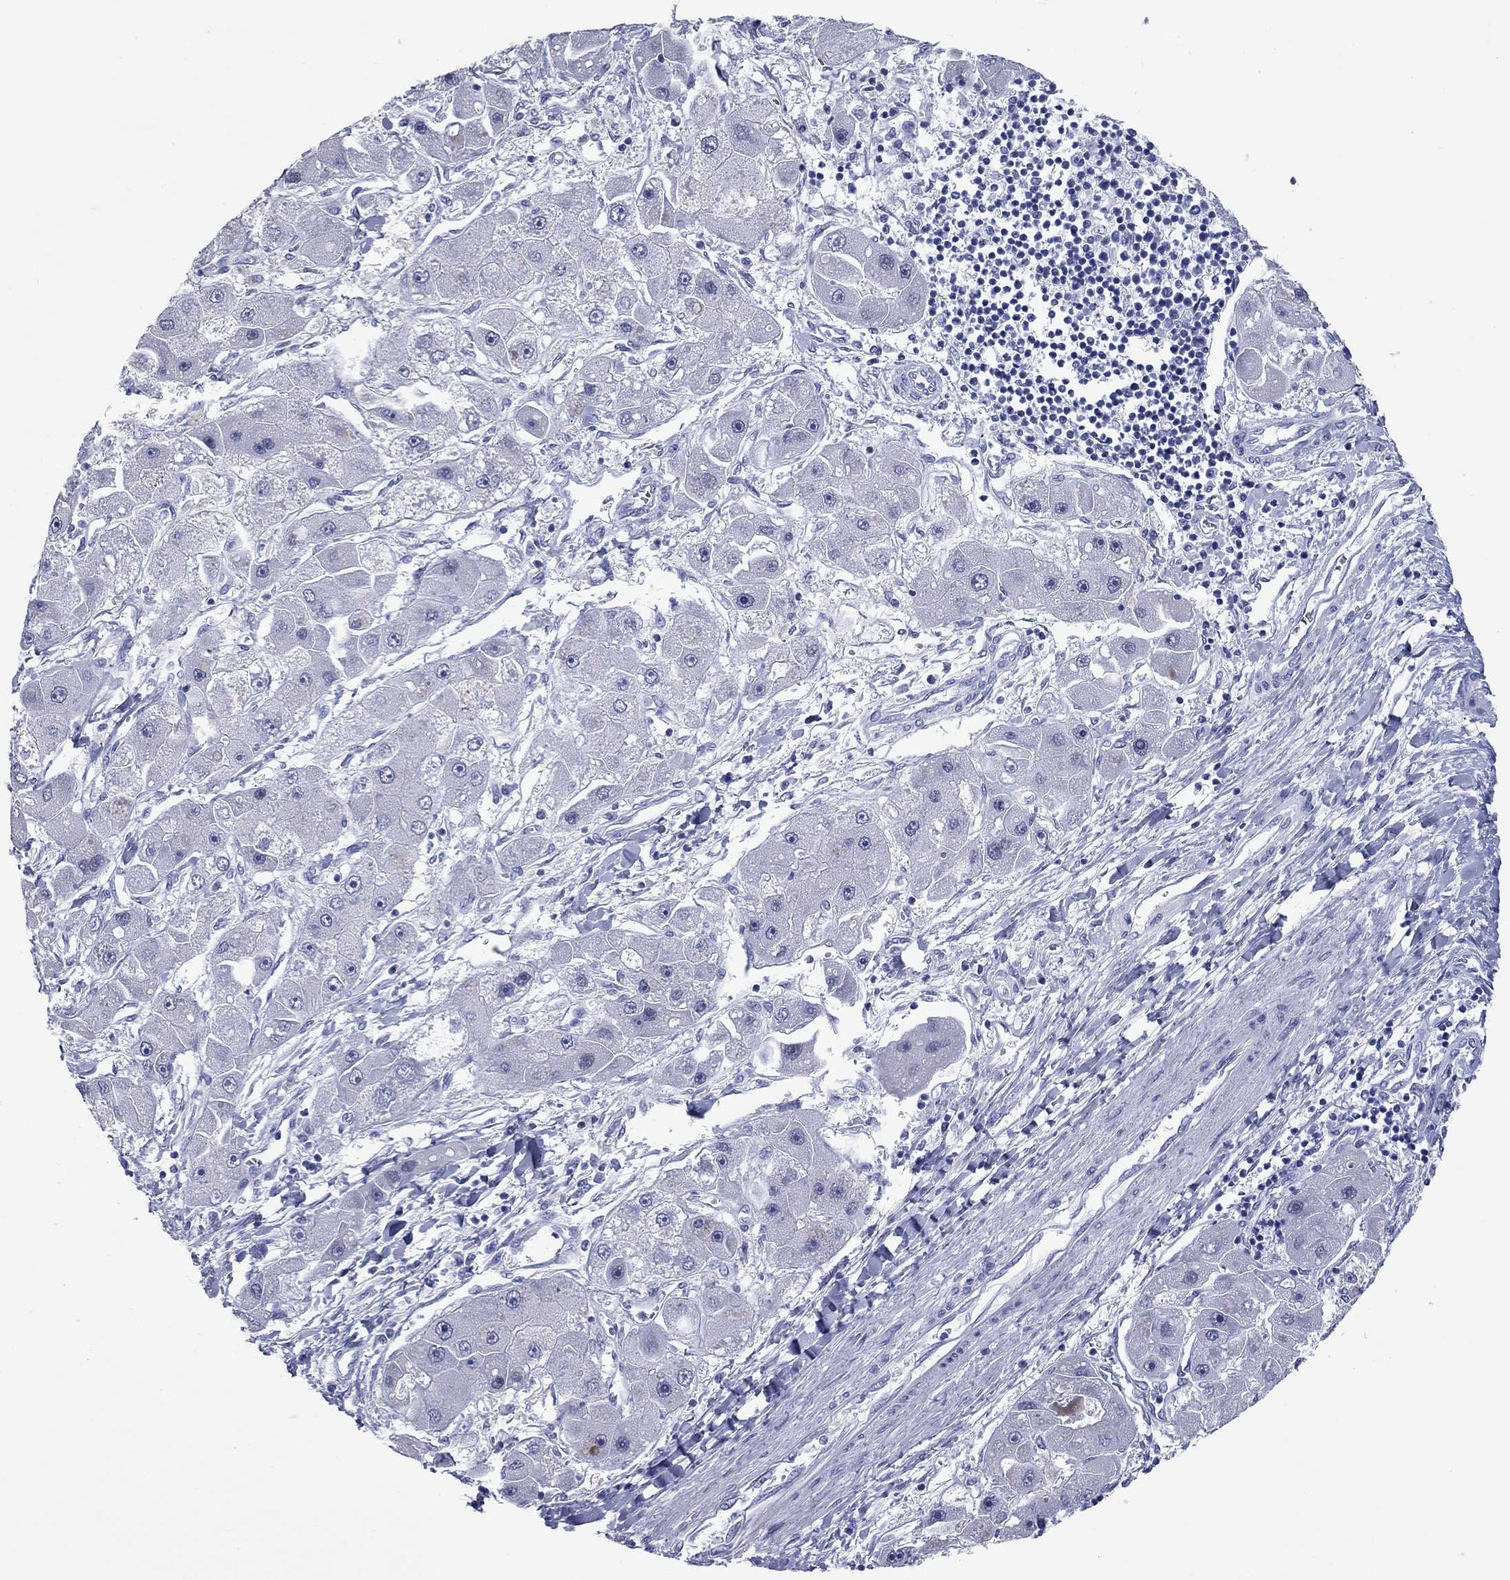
{"staining": {"intensity": "negative", "quantity": "none", "location": "none"}, "tissue": "liver cancer", "cell_type": "Tumor cells", "image_type": "cancer", "snomed": [{"axis": "morphology", "description": "Carcinoma, Hepatocellular, NOS"}, {"axis": "topography", "description": "Liver"}], "caption": "Protein analysis of liver cancer shows no significant staining in tumor cells.", "gene": "CCNA1", "patient": {"sex": "male", "age": 24}}